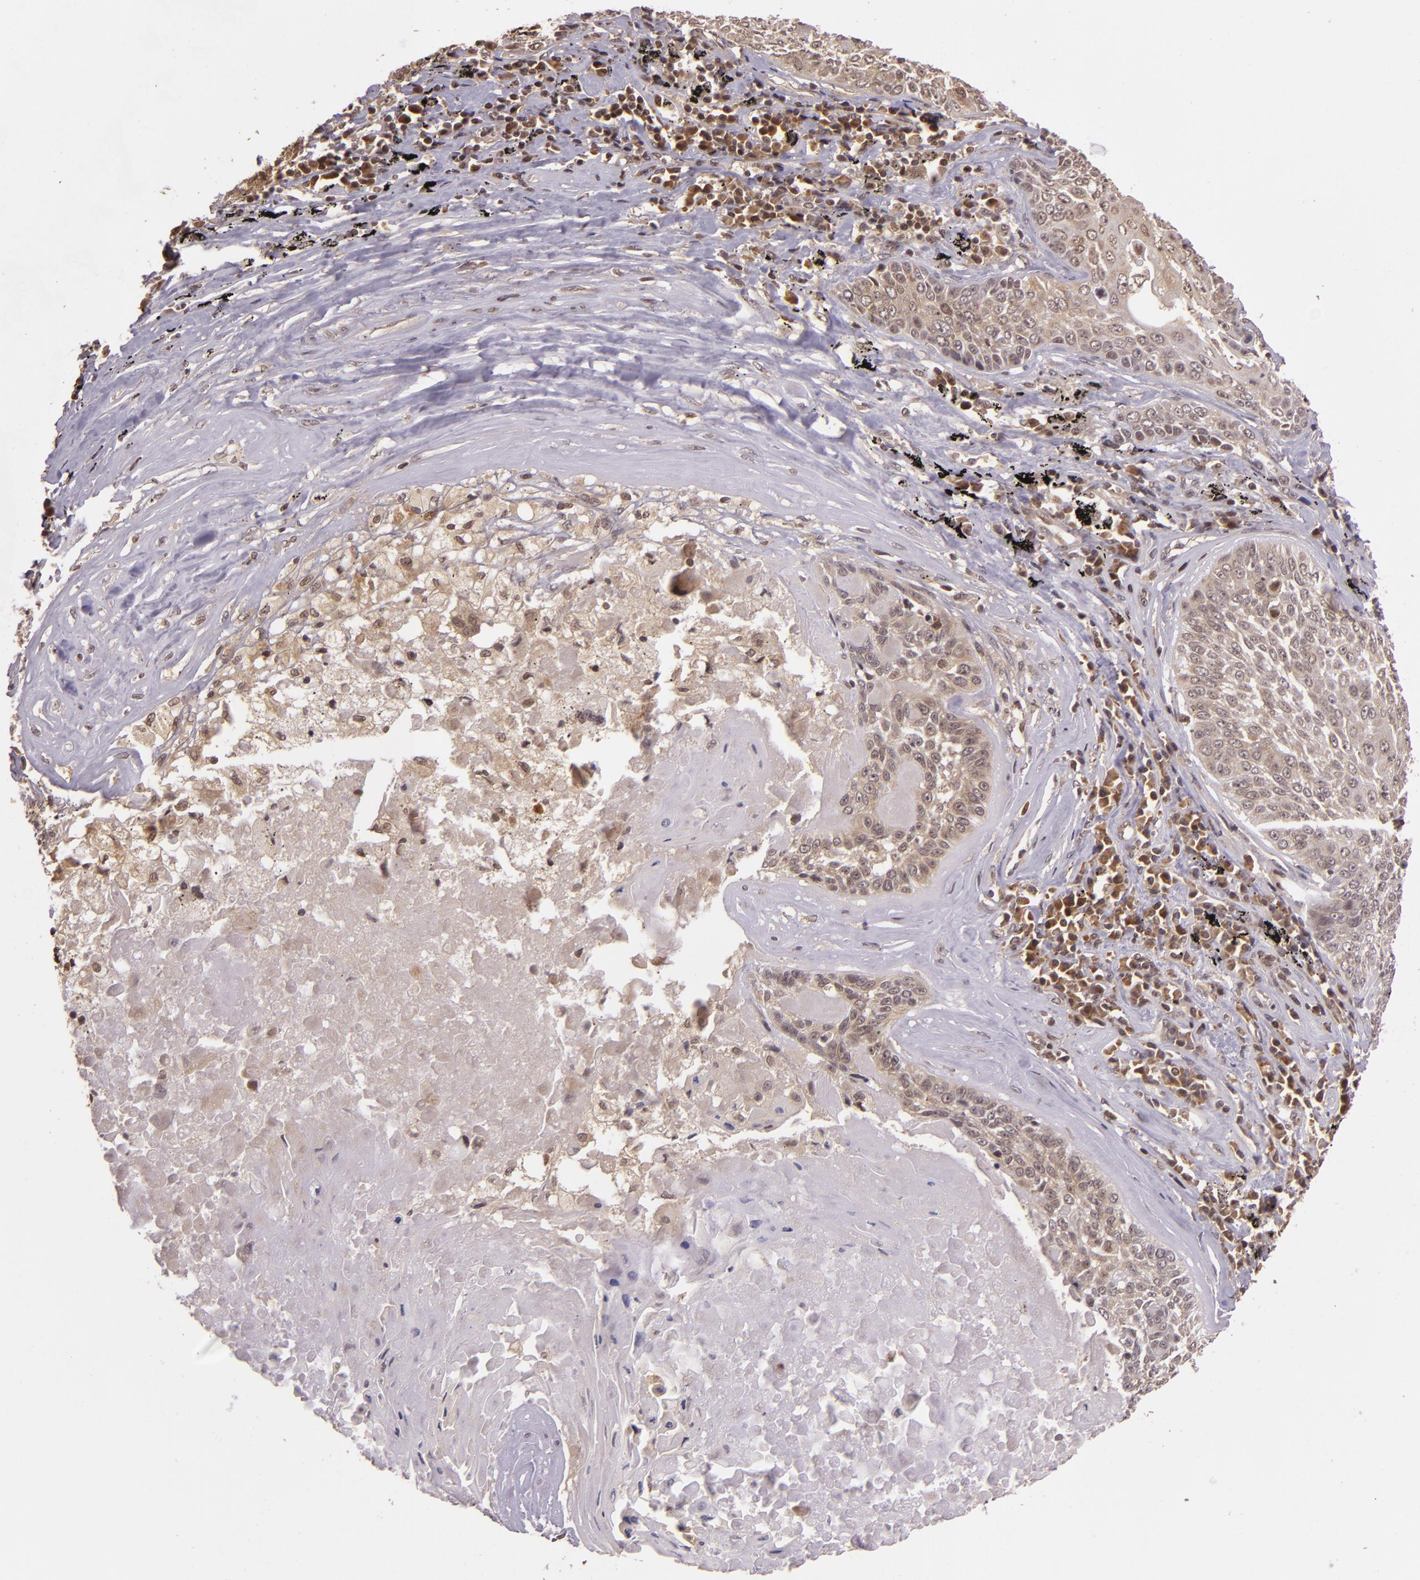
{"staining": {"intensity": "weak", "quantity": "<25%", "location": "cytoplasmic/membranous"}, "tissue": "lung cancer", "cell_type": "Tumor cells", "image_type": "cancer", "snomed": [{"axis": "morphology", "description": "Adenocarcinoma, NOS"}, {"axis": "topography", "description": "Lung"}], "caption": "DAB immunohistochemical staining of lung adenocarcinoma exhibits no significant positivity in tumor cells. (Immunohistochemistry, brightfield microscopy, high magnification).", "gene": "TXNRD2", "patient": {"sex": "male", "age": 60}}